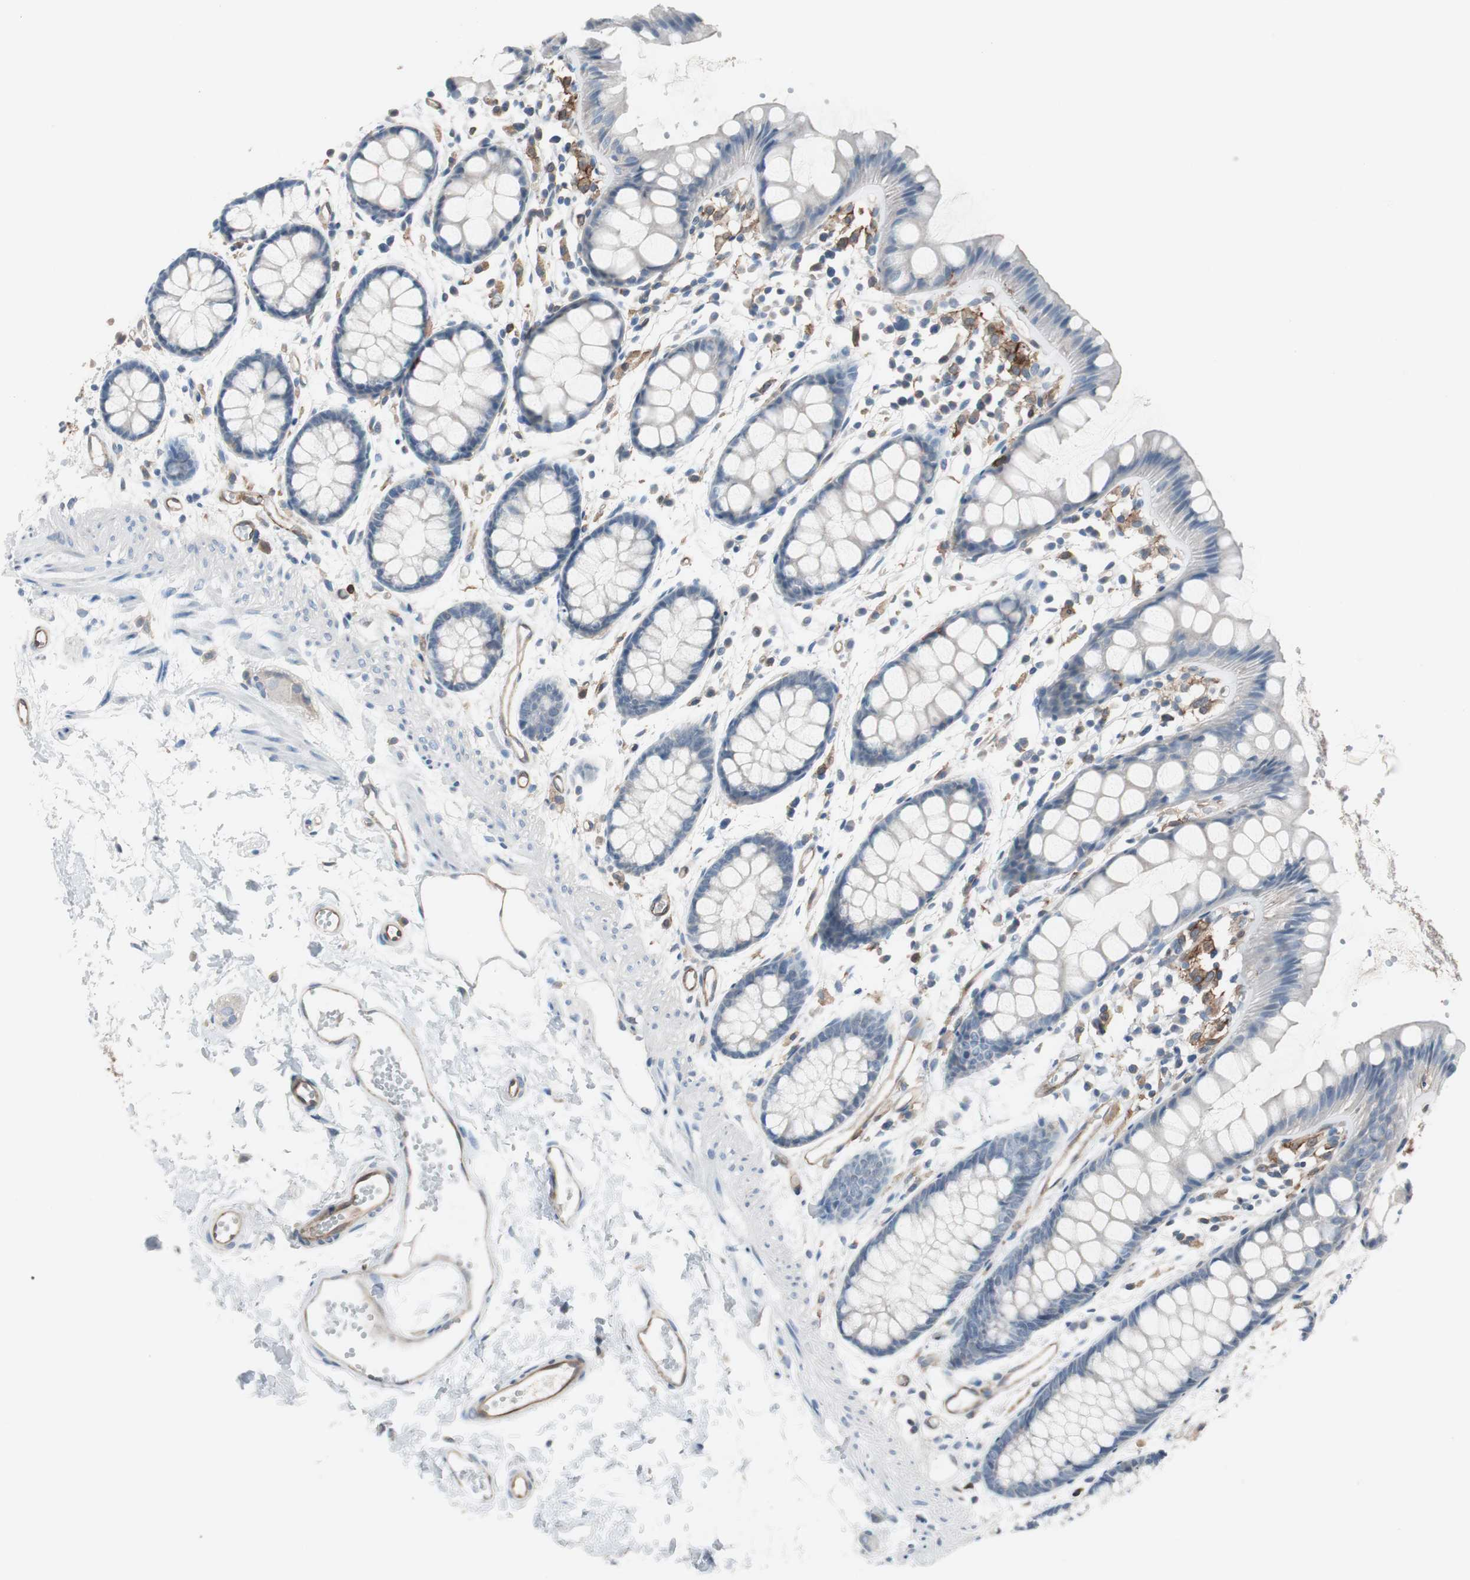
{"staining": {"intensity": "weak", "quantity": "25%-75%", "location": "cytoplasmic/membranous"}, "tissue": "rectum", "cell_type": "Glandular cells", "image_type": "normal", "snomed": [{"axis": "morphology", "description": "Normal tissue, NOS"}, {"axis": "topography", "description": "Rectum"}], "caption": "Protein expression analysis of normal rectum exhibits weak cytoplasmic/membranous expression in approximately 25%-75% of glandular cells.", "gene": "SWAP70", "patient": {"sex": "female", "age": 66}}